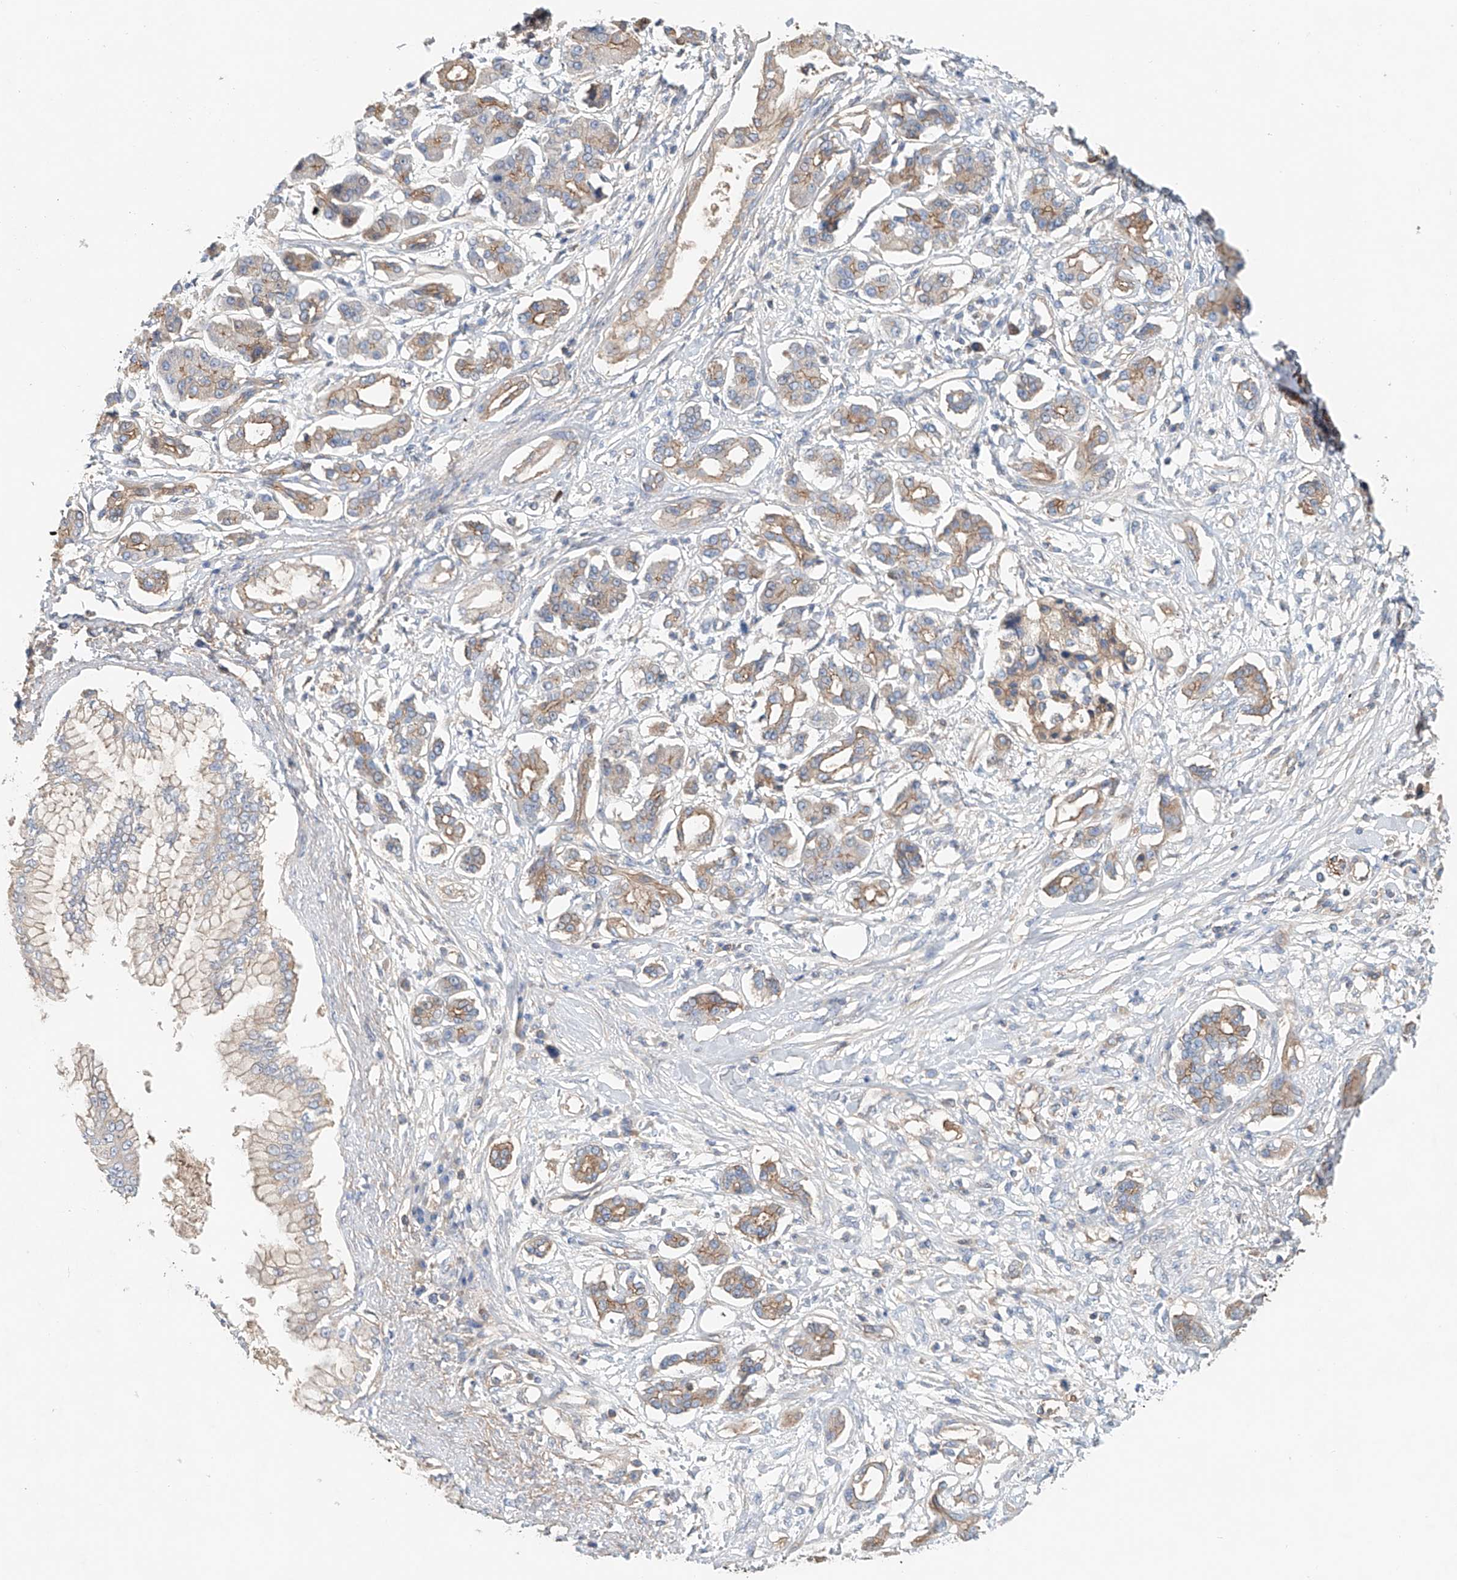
{"staining": {"intensity": "weak", "quantity": "<25%", "location": "cytoplasmic/membranous"}, "tissue": "pancreatic cancer", "cell_type": "Tumor cells", "image_type": "cancer", "snomed": [{"axis": "morphology", "description": "Adenocarcinoma, NOS"}, {"axis": "topography", "description": "Pancreas"}], "caption": "A high-resolution image shows immunohistochemistry staining of adenocarcinoma (pancreatic), which exhibits no significant staining in tumor cells.", "gene": "FRYL", "patient": {"sex": "female", "age": 56}}